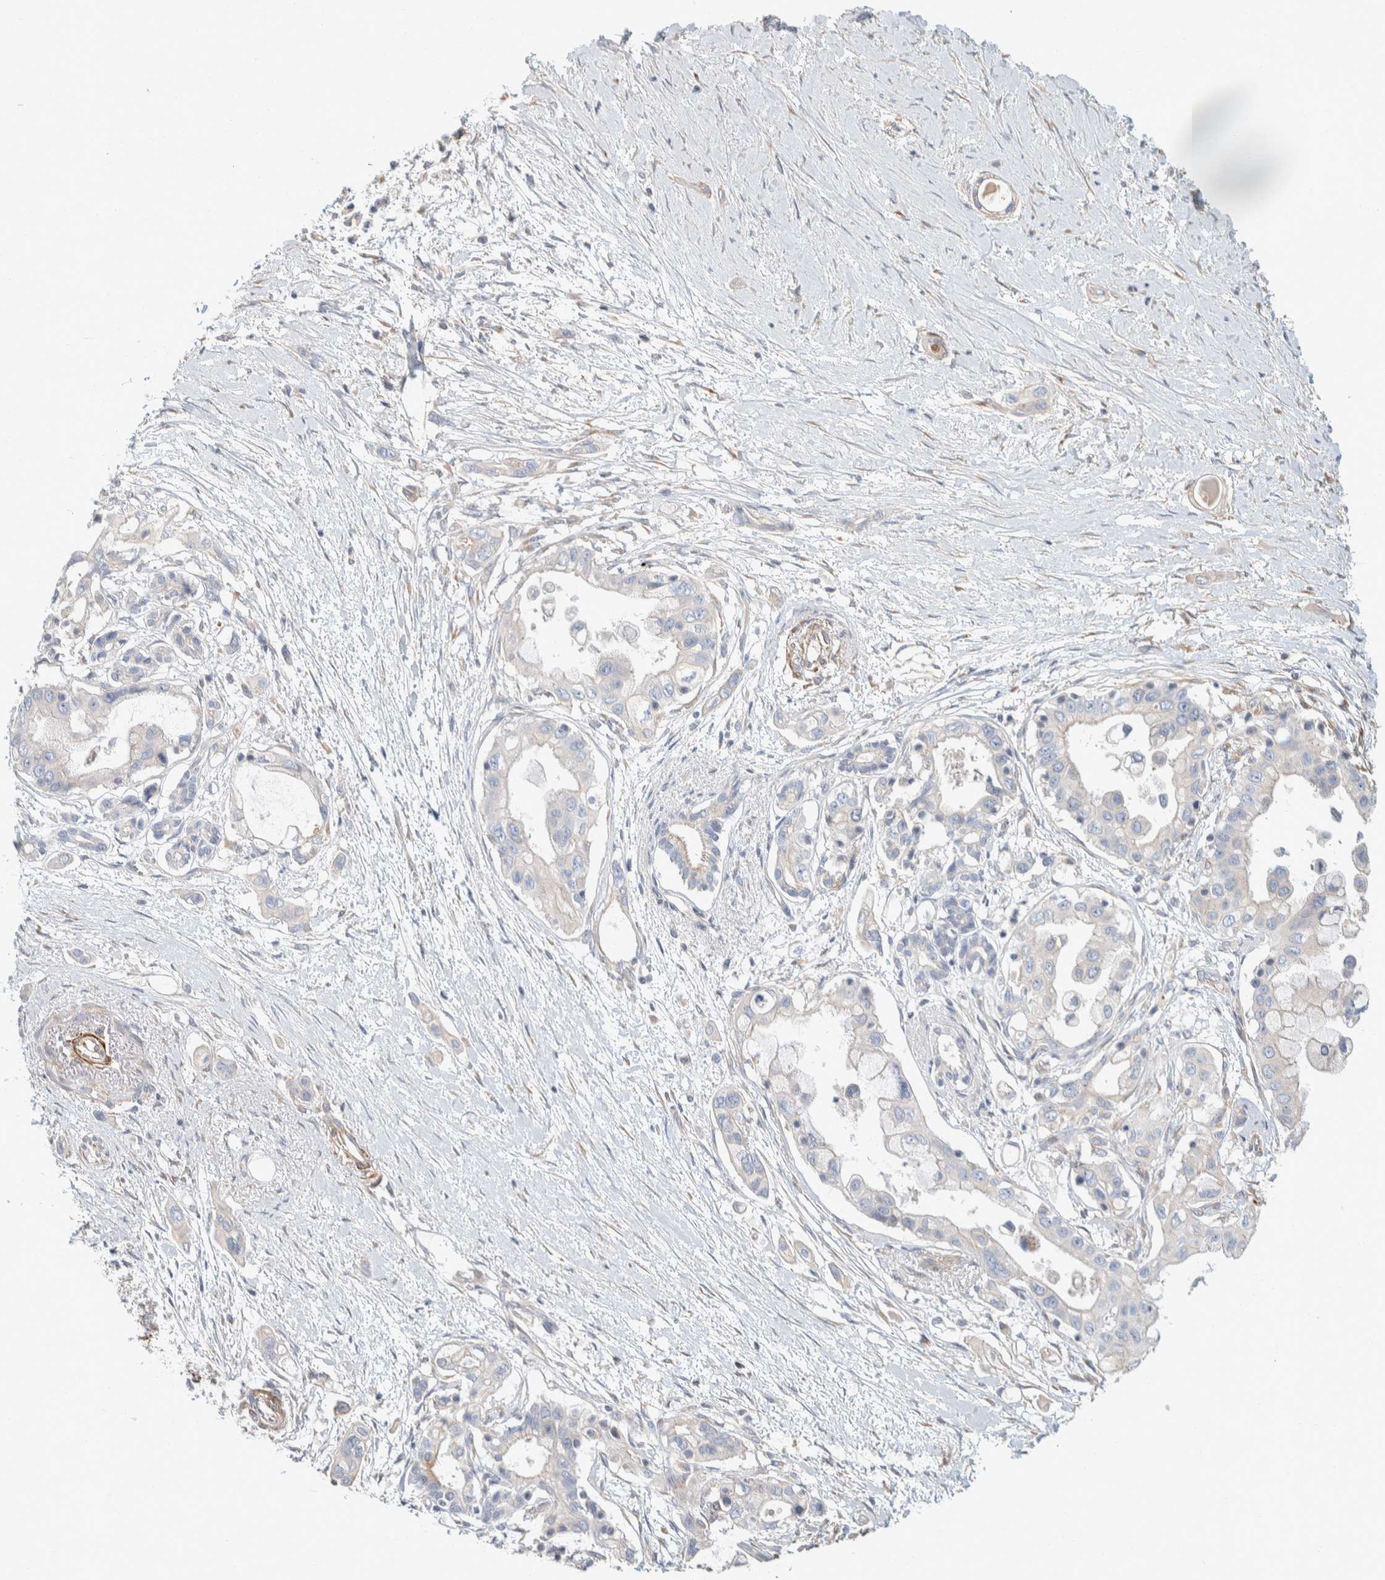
{"staining": {"intensity": "negative", "quantity": "none", "location": "none"}, "tissue": "pancreatic cancer", "cell_type": "Tumor cells", "image_type": "cancer", "snomed": [{"axis": "morphology", "description": "Adenocarcinoma, NOS"}, {"axis": "topography", "description": "Pancreas"}], "caption": "IHC image of neoplastic tissue: pancreatic cancer stained with DAB (3,3'-diaminobenzidine) displays no significant protein staining in tumor cells. Nuclei are stained in blue.", "gene": "CDR2", "patient": {"sex": "male", "age": 59}}